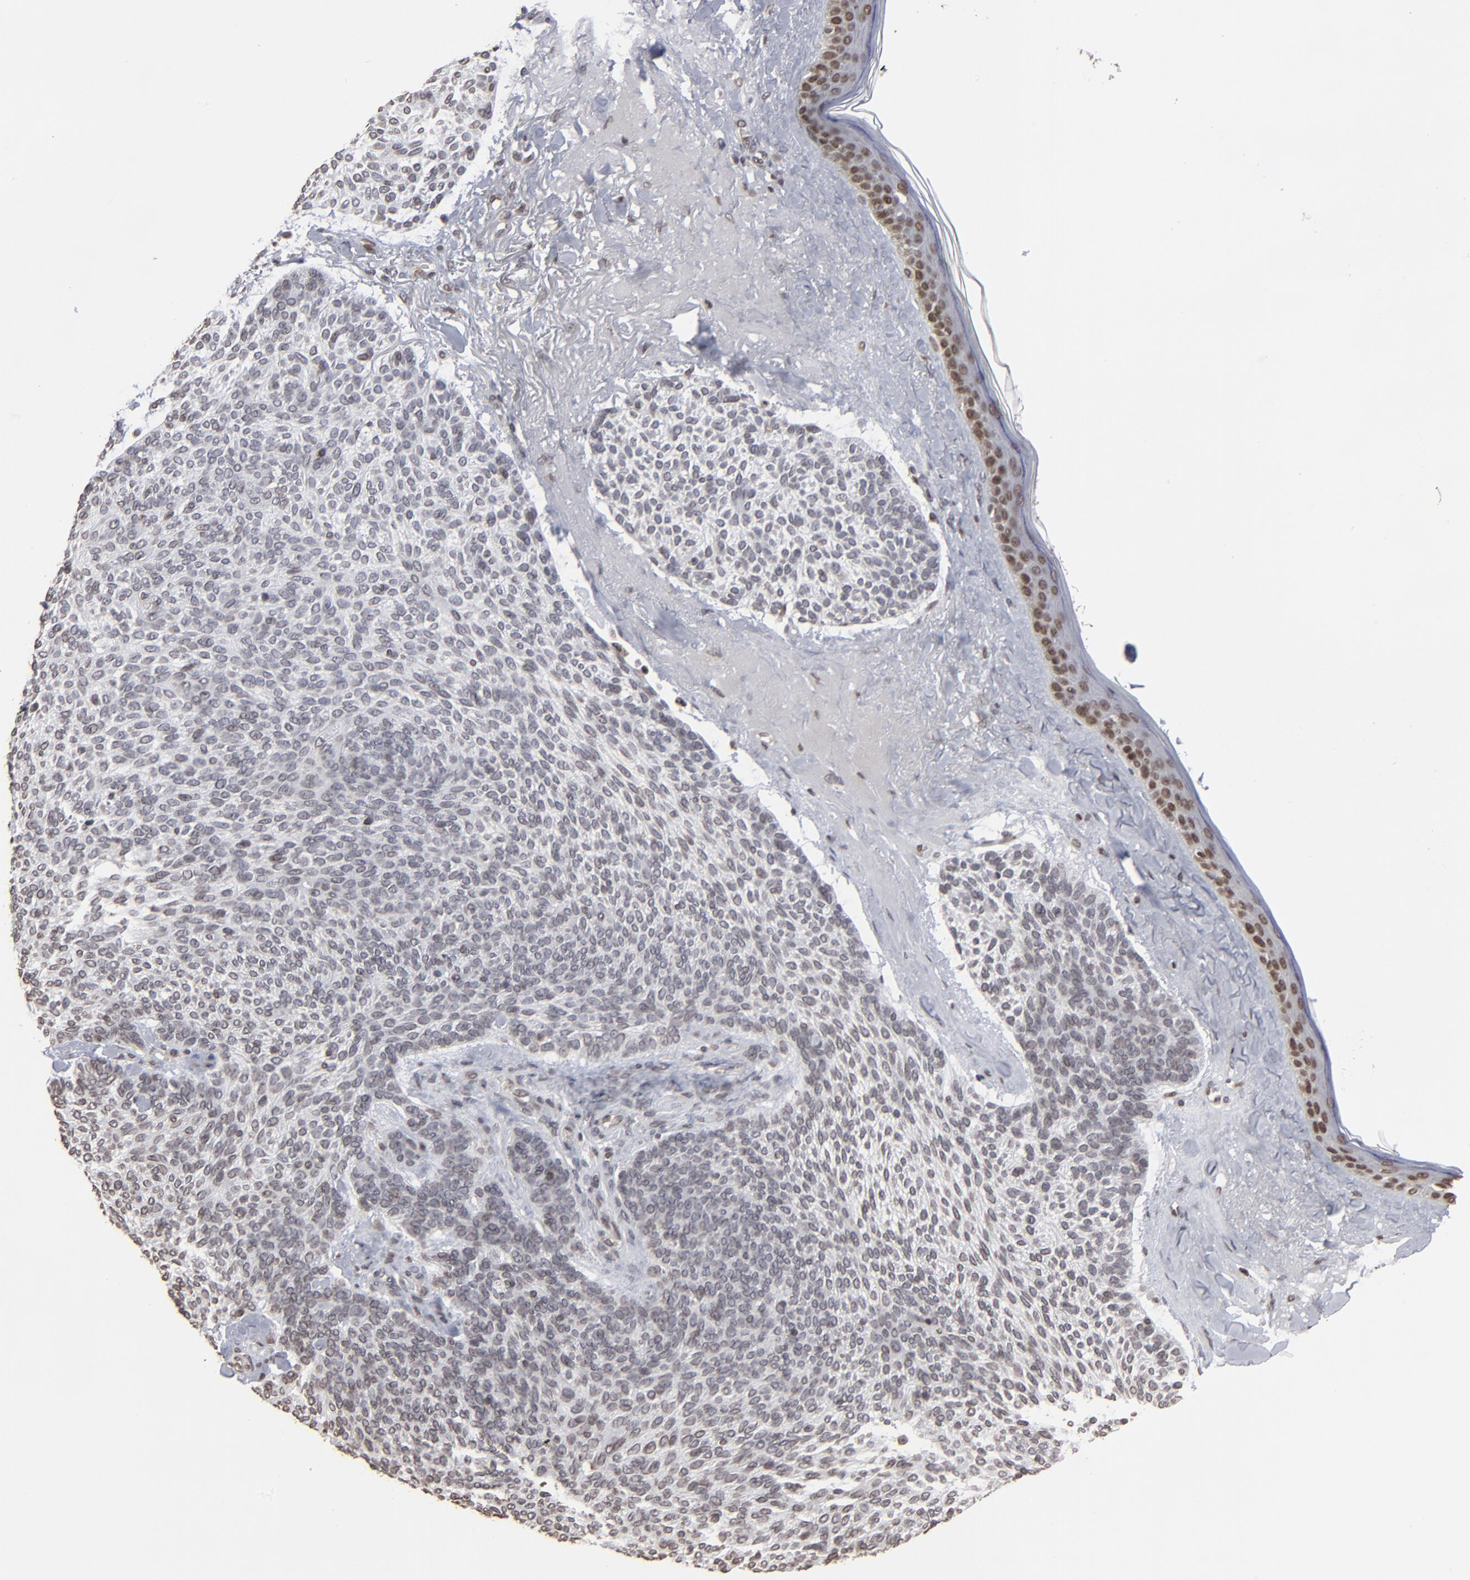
{"staining": {"intensity": "weak", "quantity": "<25%", "location": "nuclear"}, "tissue": "skin cancer", "cell_type": "Tumor cells", "image_type": "cancer", "snomed": [{"axis": "morphology", "description": "Normal tissue, NOS"}, {"axis": "morphology", "description": "Basal cell carcinoma"}, {"axis": "topography", "description": "Skin"}], "caption": "Skin basal cell carcinoma was stained to show a protein in brown. There is no significant positivity in tumor cells.", "gene": "BAZ1A", "patient": {"sex": "female", "age": 70}}